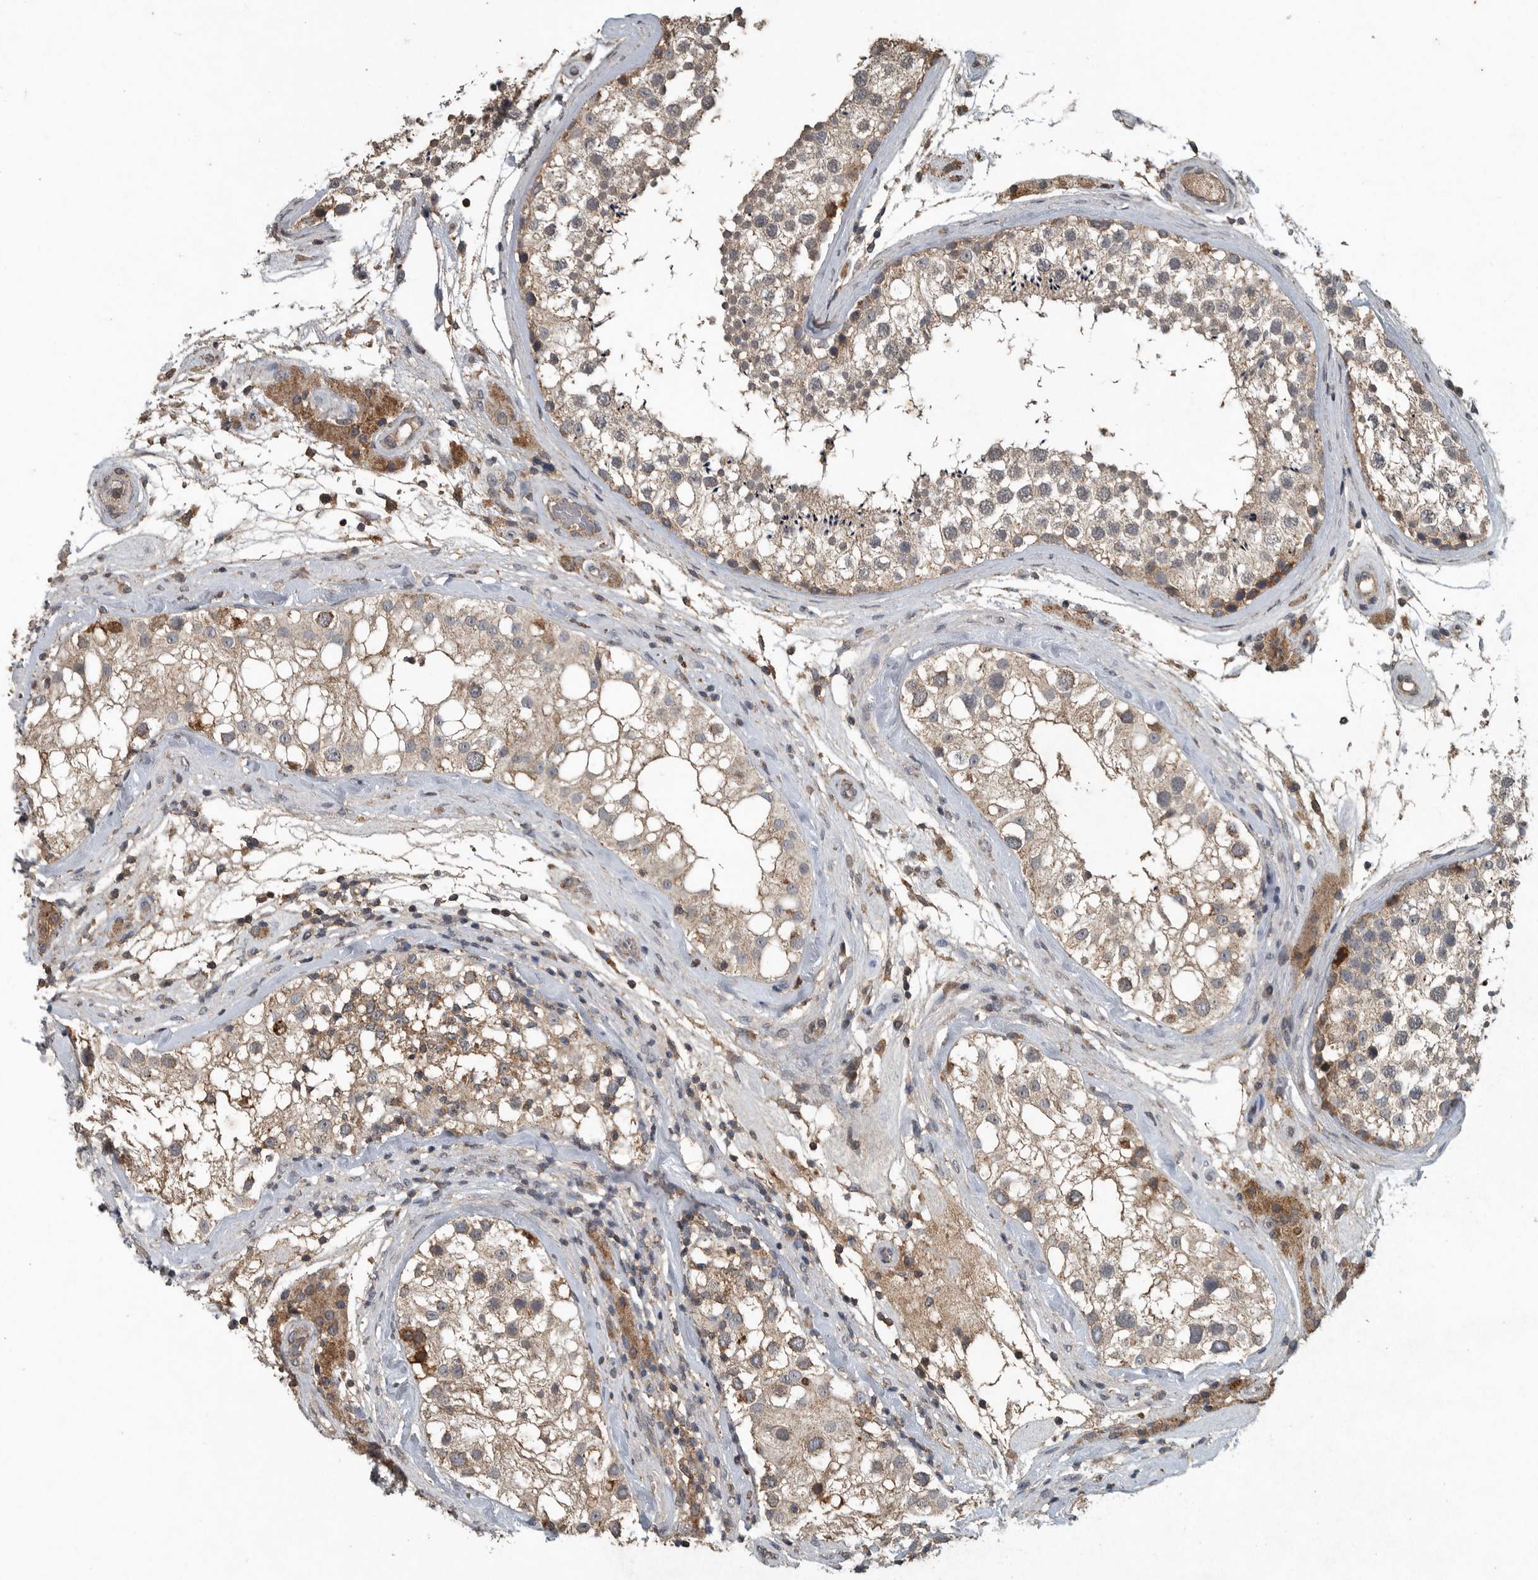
{"staining": {"intensity": "weak", "quantity": "25%-75%", "location": "cytoplasmic/membranous"}, "tissue": "testis", "cell_type": "Cells in seminiferous ducts", "image_type": "normal", "snomed": [{"axis": "morphology", "description": "Normal tissue, NOS"}, {"axis": "topography", "description": "Testis"}], "caption": "This micrograph displays benign testis stained with IHC to label a protein in brown. The cytoplasmic/membranous of cells in seminiferous ducts show weak positivity for the protein. Nuclei are counter-stained blue.", "gene": "IL6ST", "patient": {"sex": "male", "age": 46}}